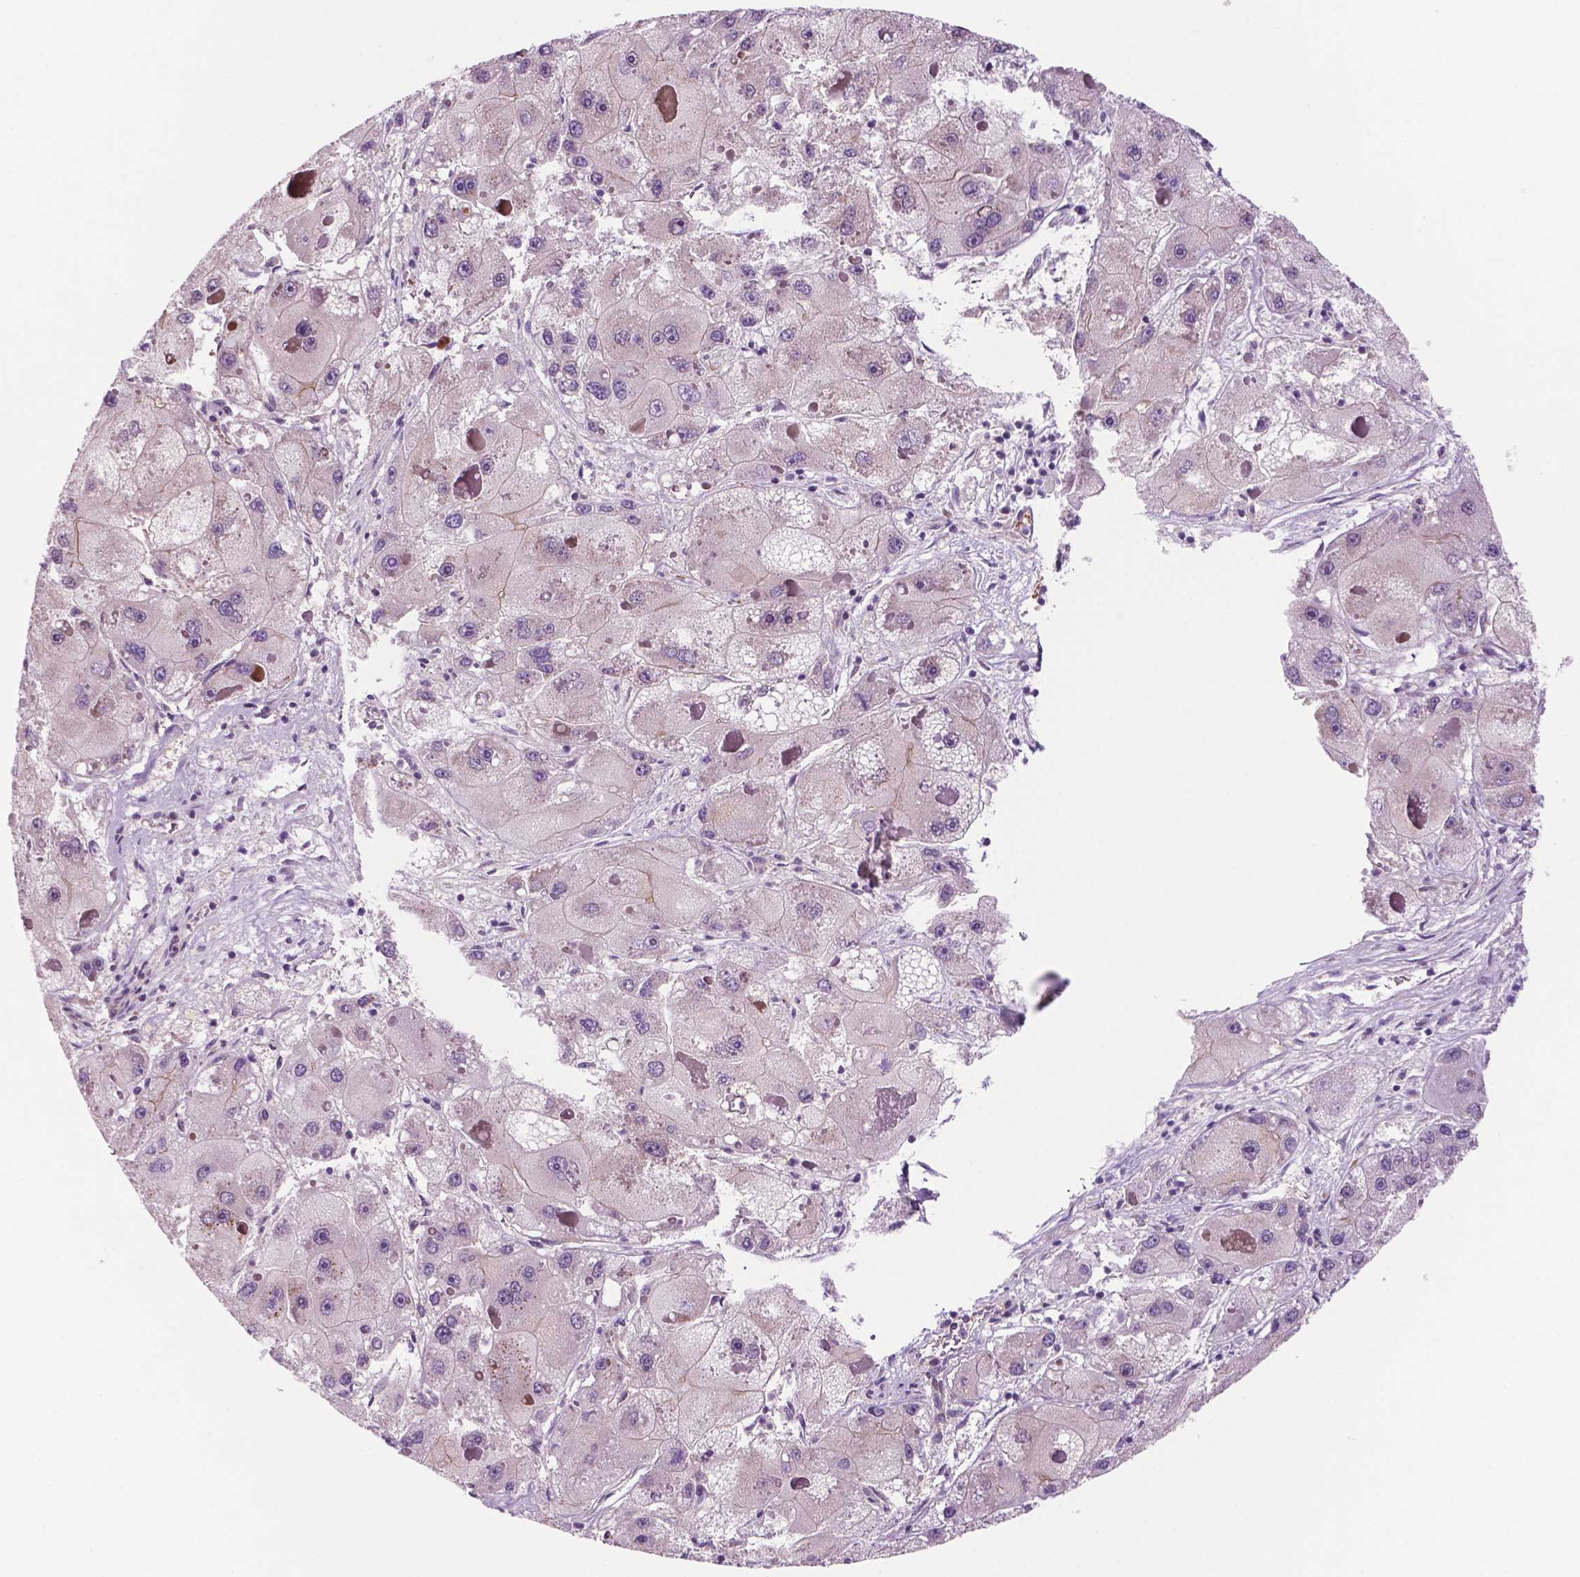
{"staining": {"intensity": "negative", "quantity": "none", "location": "none"}, "tissue": "liver cancer", "cell_type": "Tumor cells", "image_type": "cancer", "snomed": [{"axis": "morphology", "description": "Carcinoma, Hepatocellular, NOS"}, {"axis": "topography", "description": "Liver"}], "caption": "Human liver cancer stained for a protein using IHC displays no staining in tumor cells.", "gene": "RND3", "patient": {"sex": "female", "age": 73}}